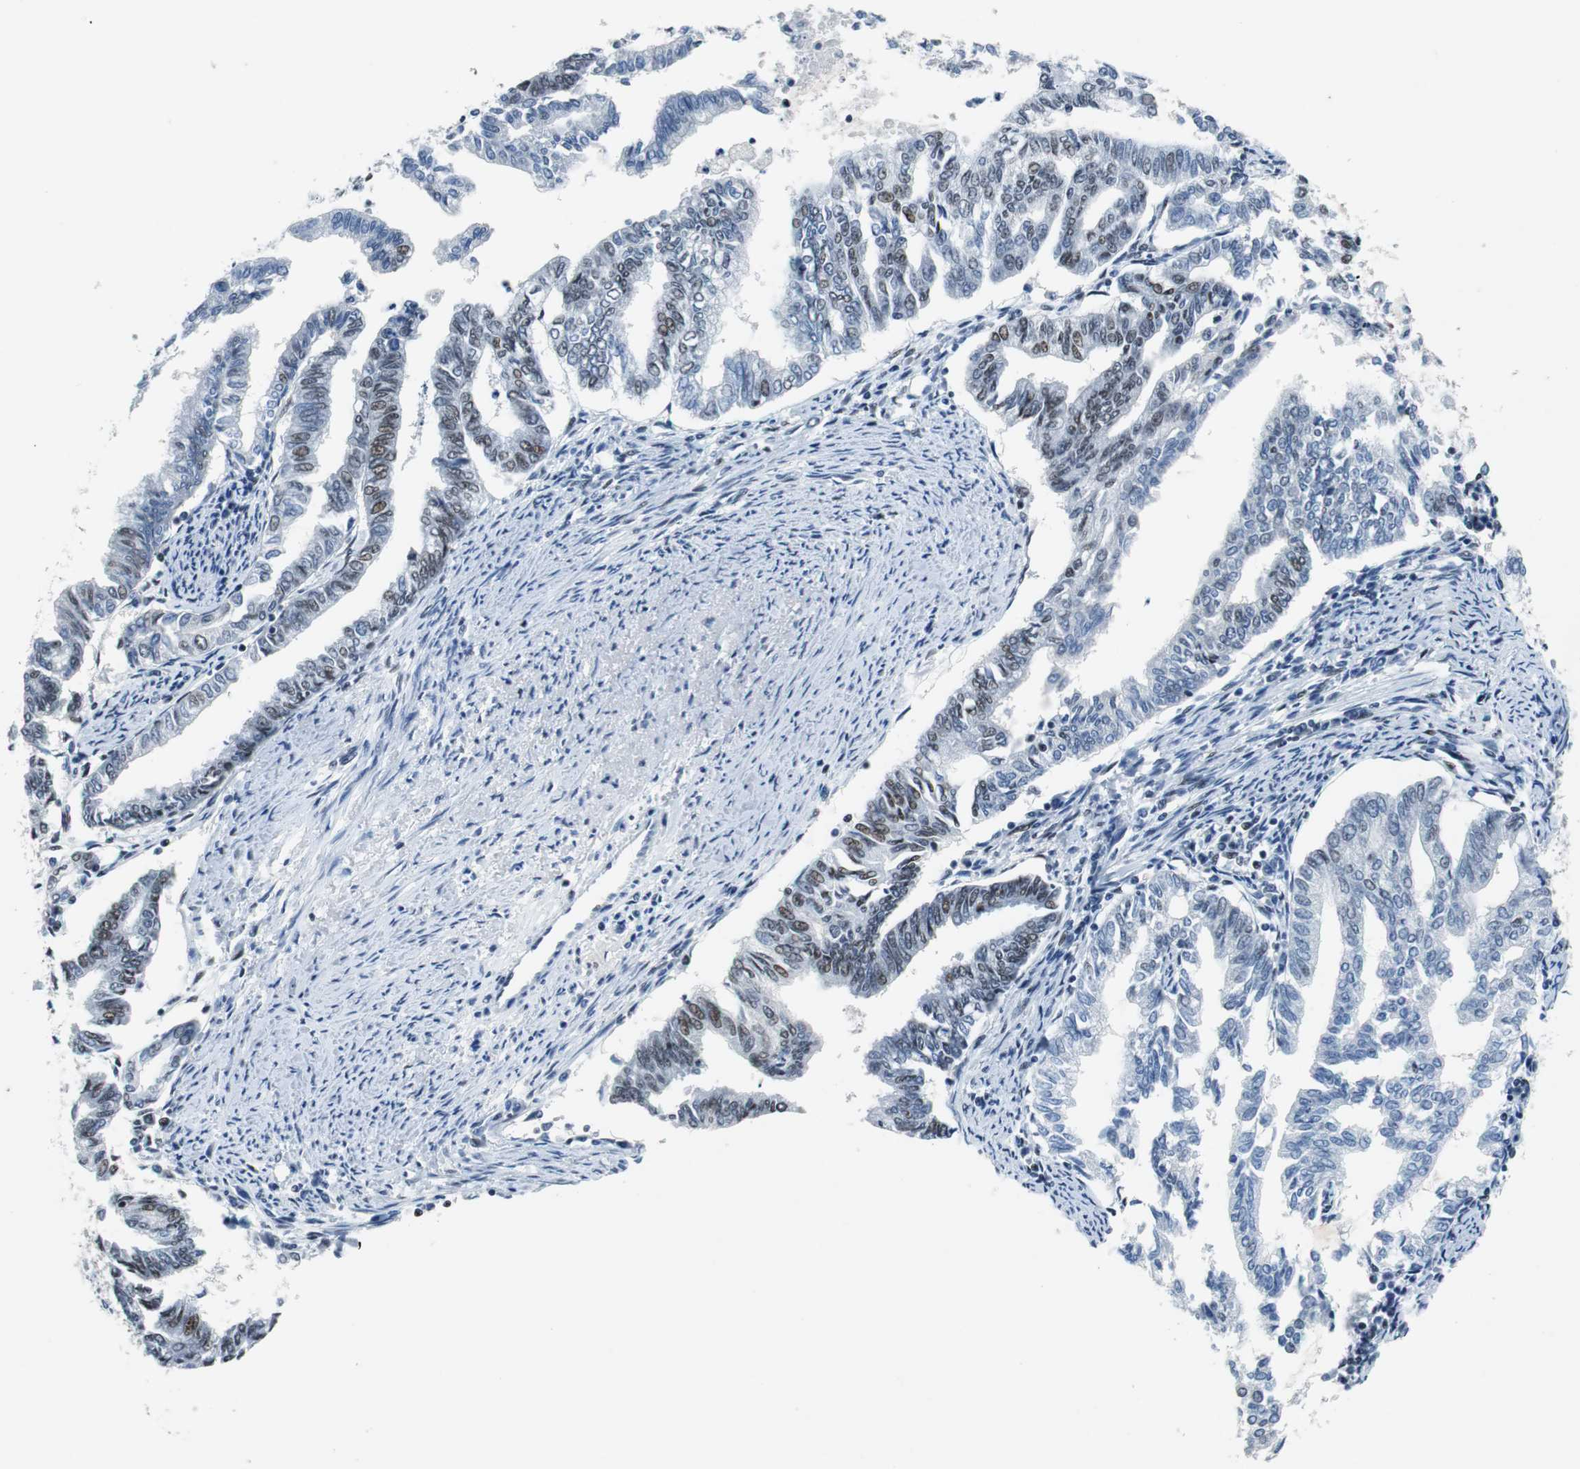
{"staining": {"intensity": "weak", "quantity": "<25%", "location": "nuclear"}, "tissue": "endometrial cancer", "cell_type": "Tumor cells", "image_type": "cancer", "snomed": [{"axis": "morphology", "description": "Adenocarcinoma, NOS"}, {"axis": "topography", "description": "Endometrium"}], "caption": "Tumor cells show no significant expression in endometrial cancer (adenocarcinoma). Brightfield microscopy of immunohistochemistry (IHC) stained with DAB (3,3'-diaminobenzidine) (brown) and hematoxylin (blue), captured at high magnification.", "gene": "HDAC3", "patient": {"sex": "female", "age": 79}}